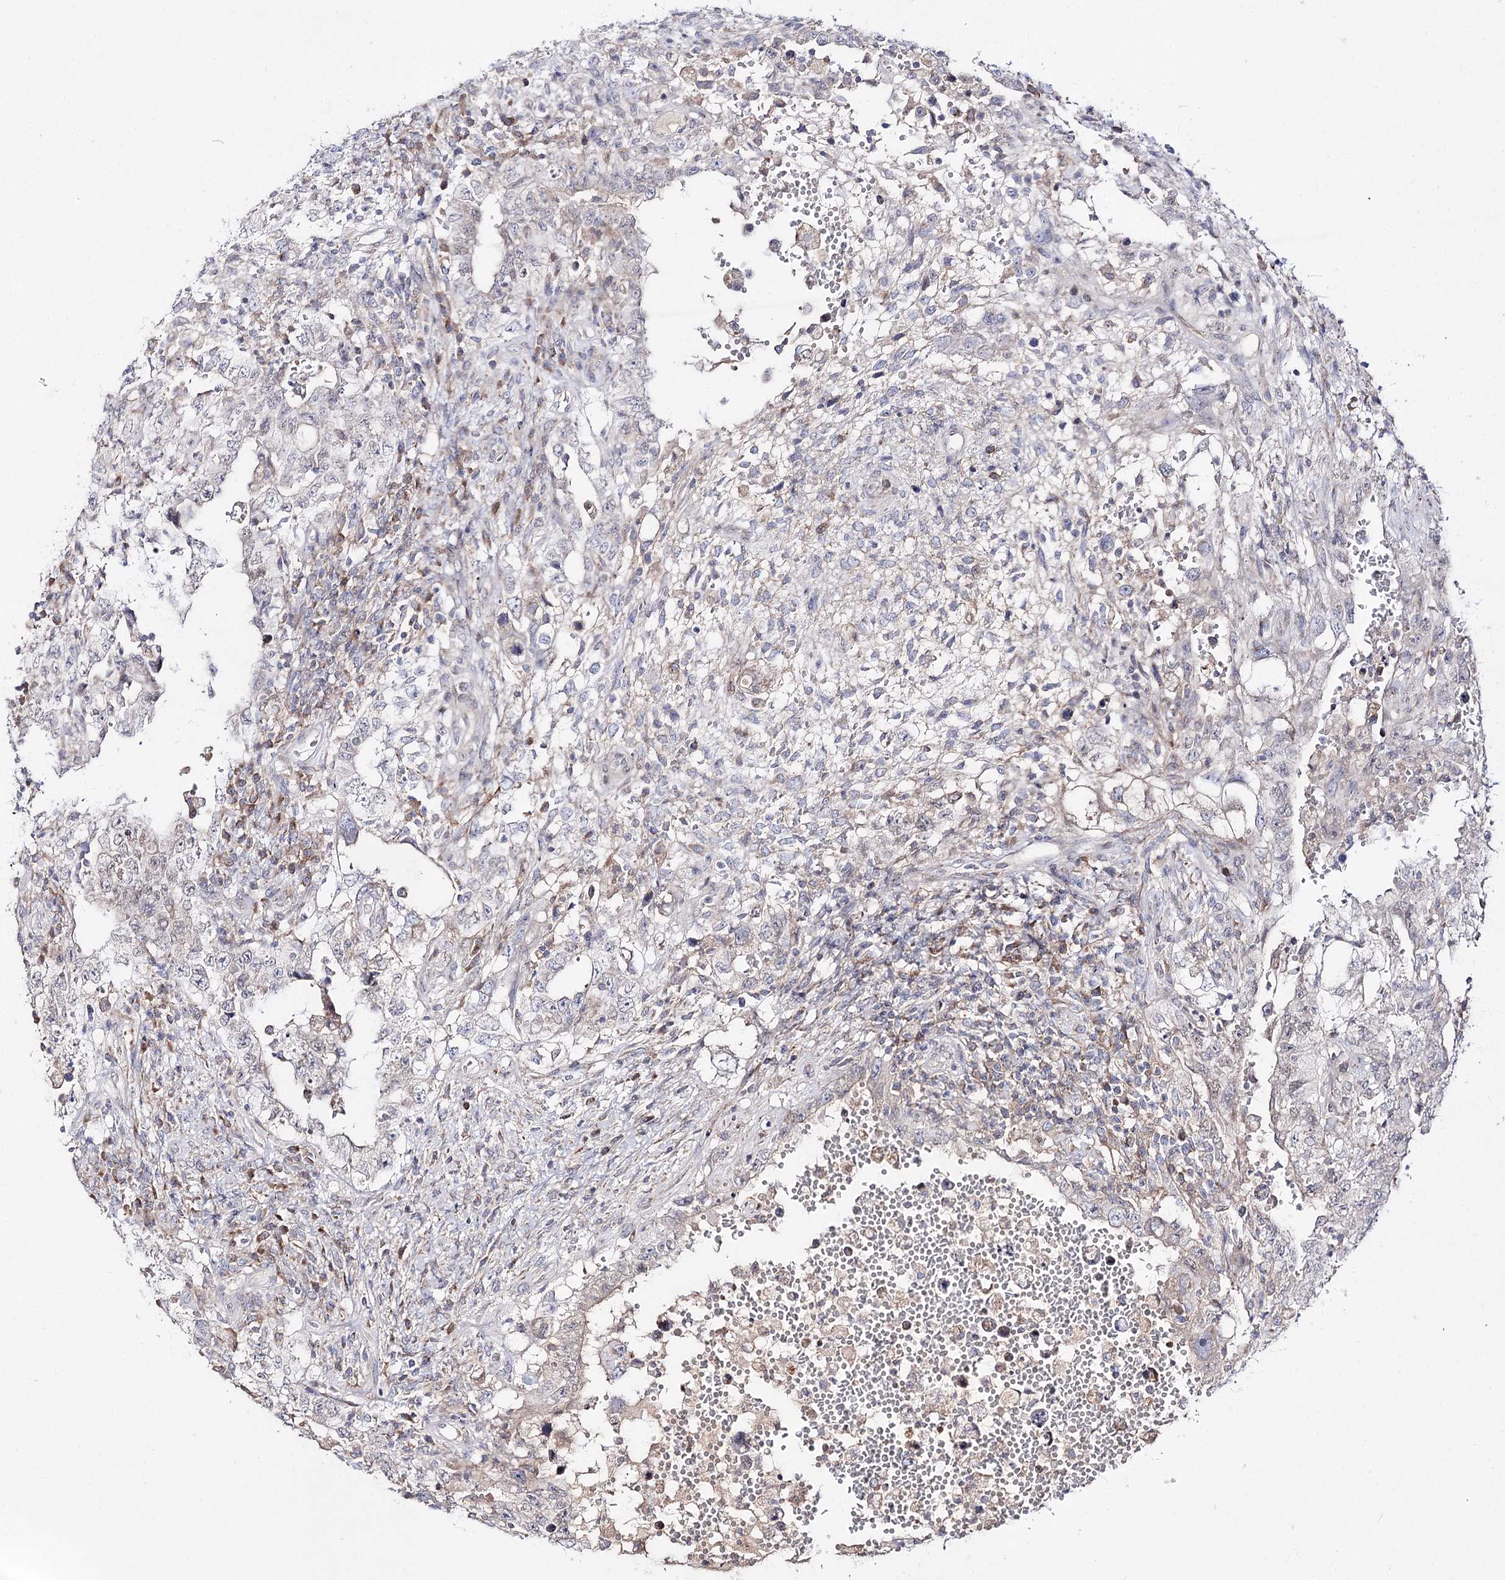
{"staining": {"intensity": "negative", "quantity": "none", "location": "none"}, "tissue": "testis cancer", "cell_type": "Tumor cells", "image_type": "cancer", "snomed": [{"axis": "morphology", "description": "Carcinoma, Embryonal, NOS"}, {"axis": "topography", "description": "Testis"}], "caption": "This is an IHC photomicrograph of human testis cancer. There is no expression in tumor cells.", "gene": "C11orf80", "patient": {"sex": "male", "age": 26}}